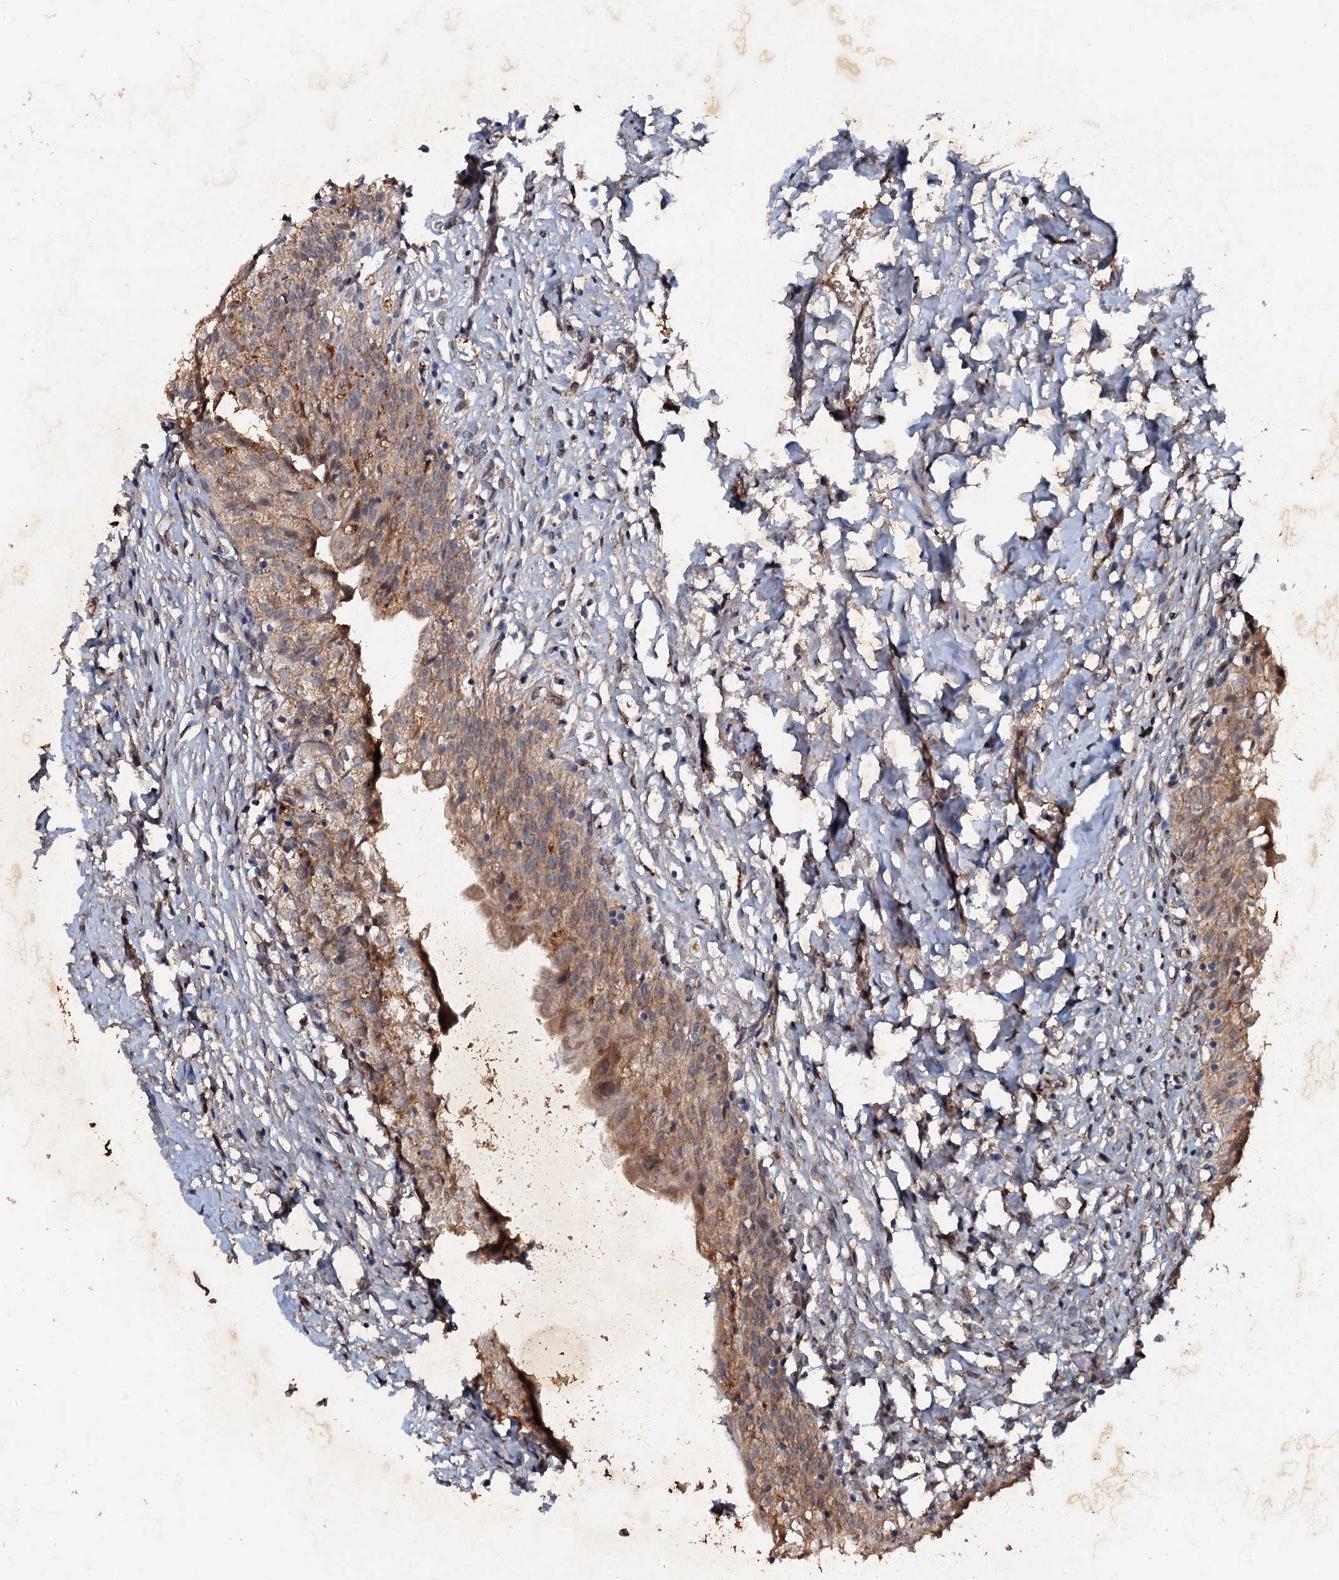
{"staining": {"intensity": "moderate", "quantity": ">75%", "location": "cytoplasmic/membranous"}, "tissue": "urinary bladder", "cell_type": "Urothelial cells", "image_type": "normal", "snomed": [{"axis": "morphology", "description": "Normal tissue, NOS"}, {"axis": "topography", "description": "Urinary bladder"}], "caption": "The micrograph exhibits staining of benign urinary bladder, revealing moderate cytoplasmic/membranous protein staining (brown color) within urothelial cells.", "gene": "ADAMTS10", "patient": {"sex": "male", "age": 55}}